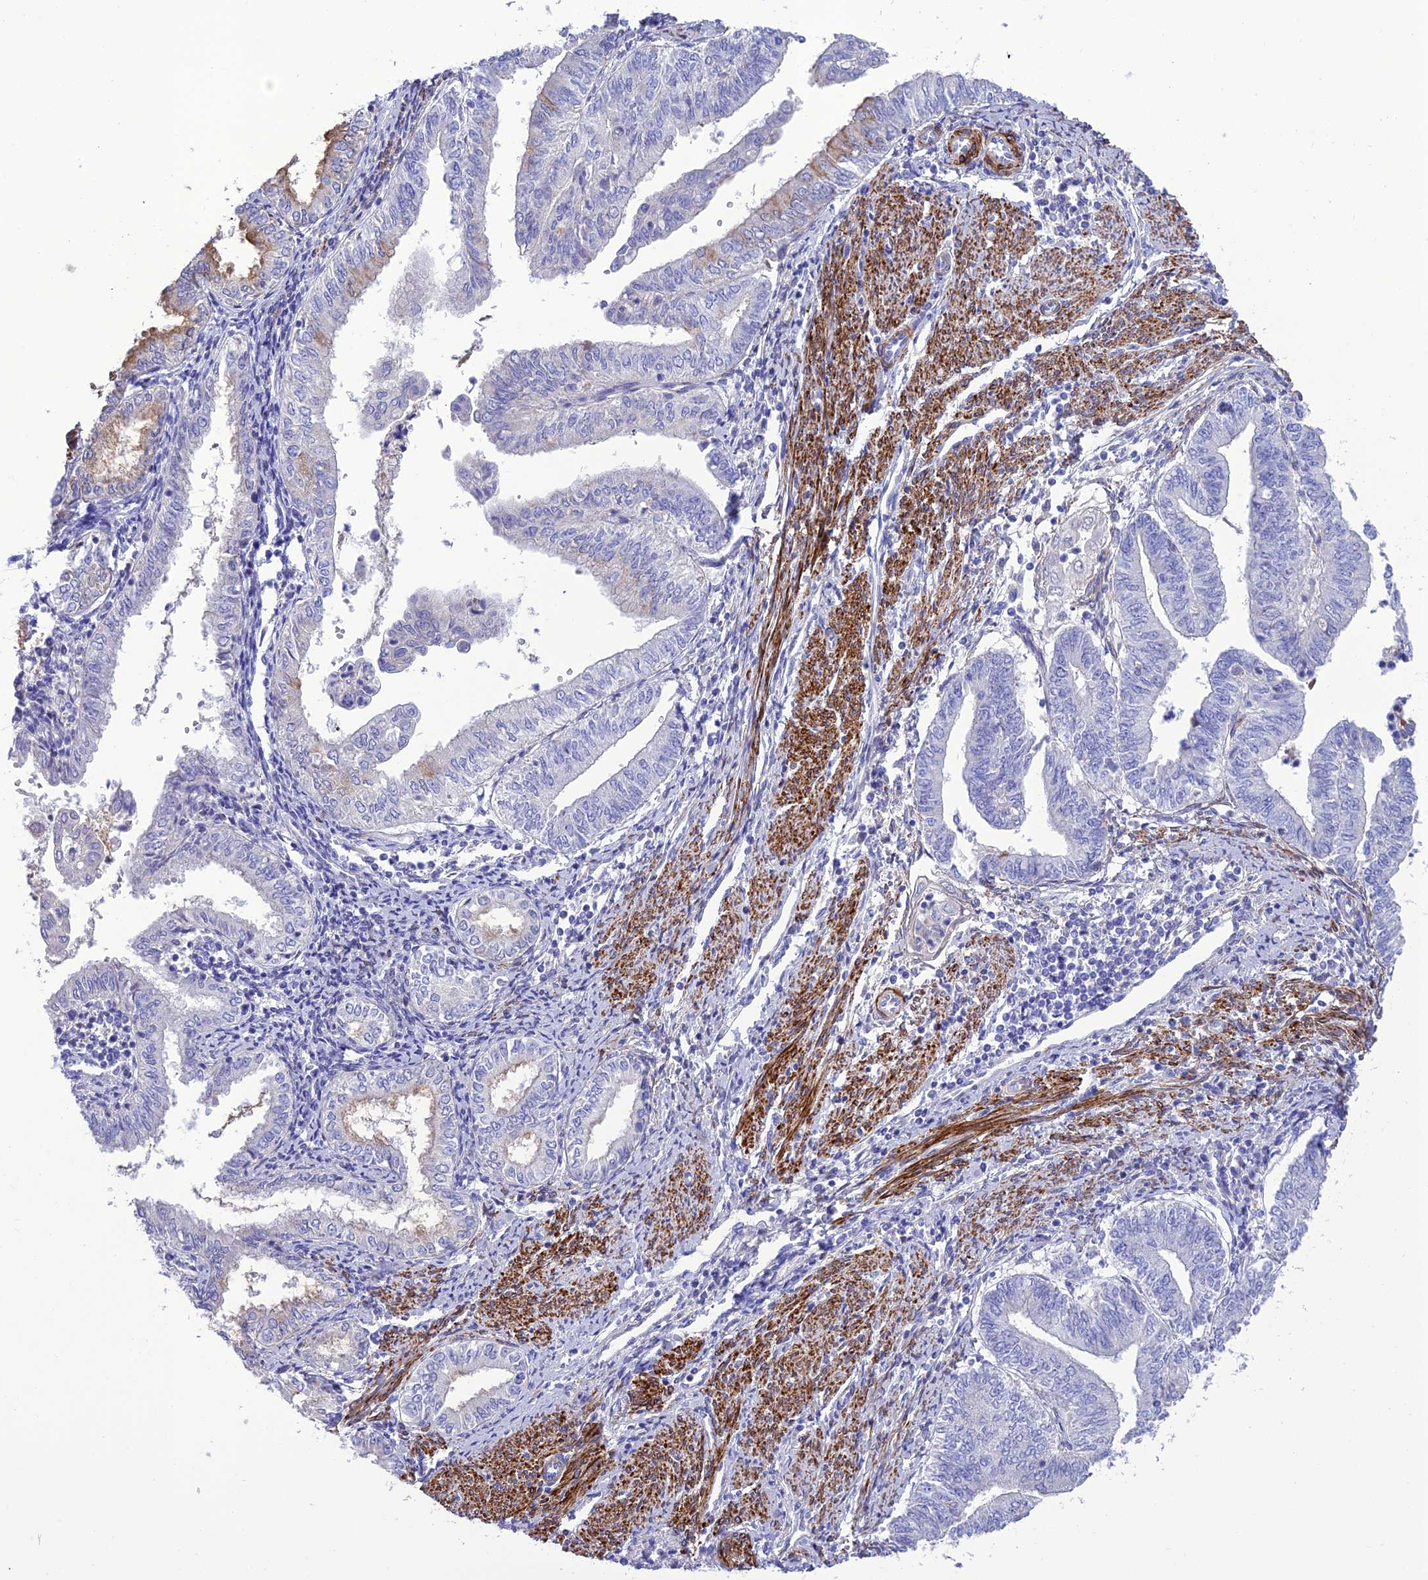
{"staining": {"intensity": "negative", "quantity": "none", "location": "none"}, "tissue": "endometrial cancer", "cell_type": "Tumor cells", "image_type": "cancer", "snomed": [{"axis": "morphology", "description": "Adenocarcinoma, NOS"}, {"axis": "topography", "description": "Endometrium"}], "caption": "DAB (3,3'-diaminobenzidine) immunohistochemical staining of human endometrial cancer reveals no significant staining in tumor cells.", "gene": "FRA10AC1", "patient": {"sex": "female", "age": 66}}